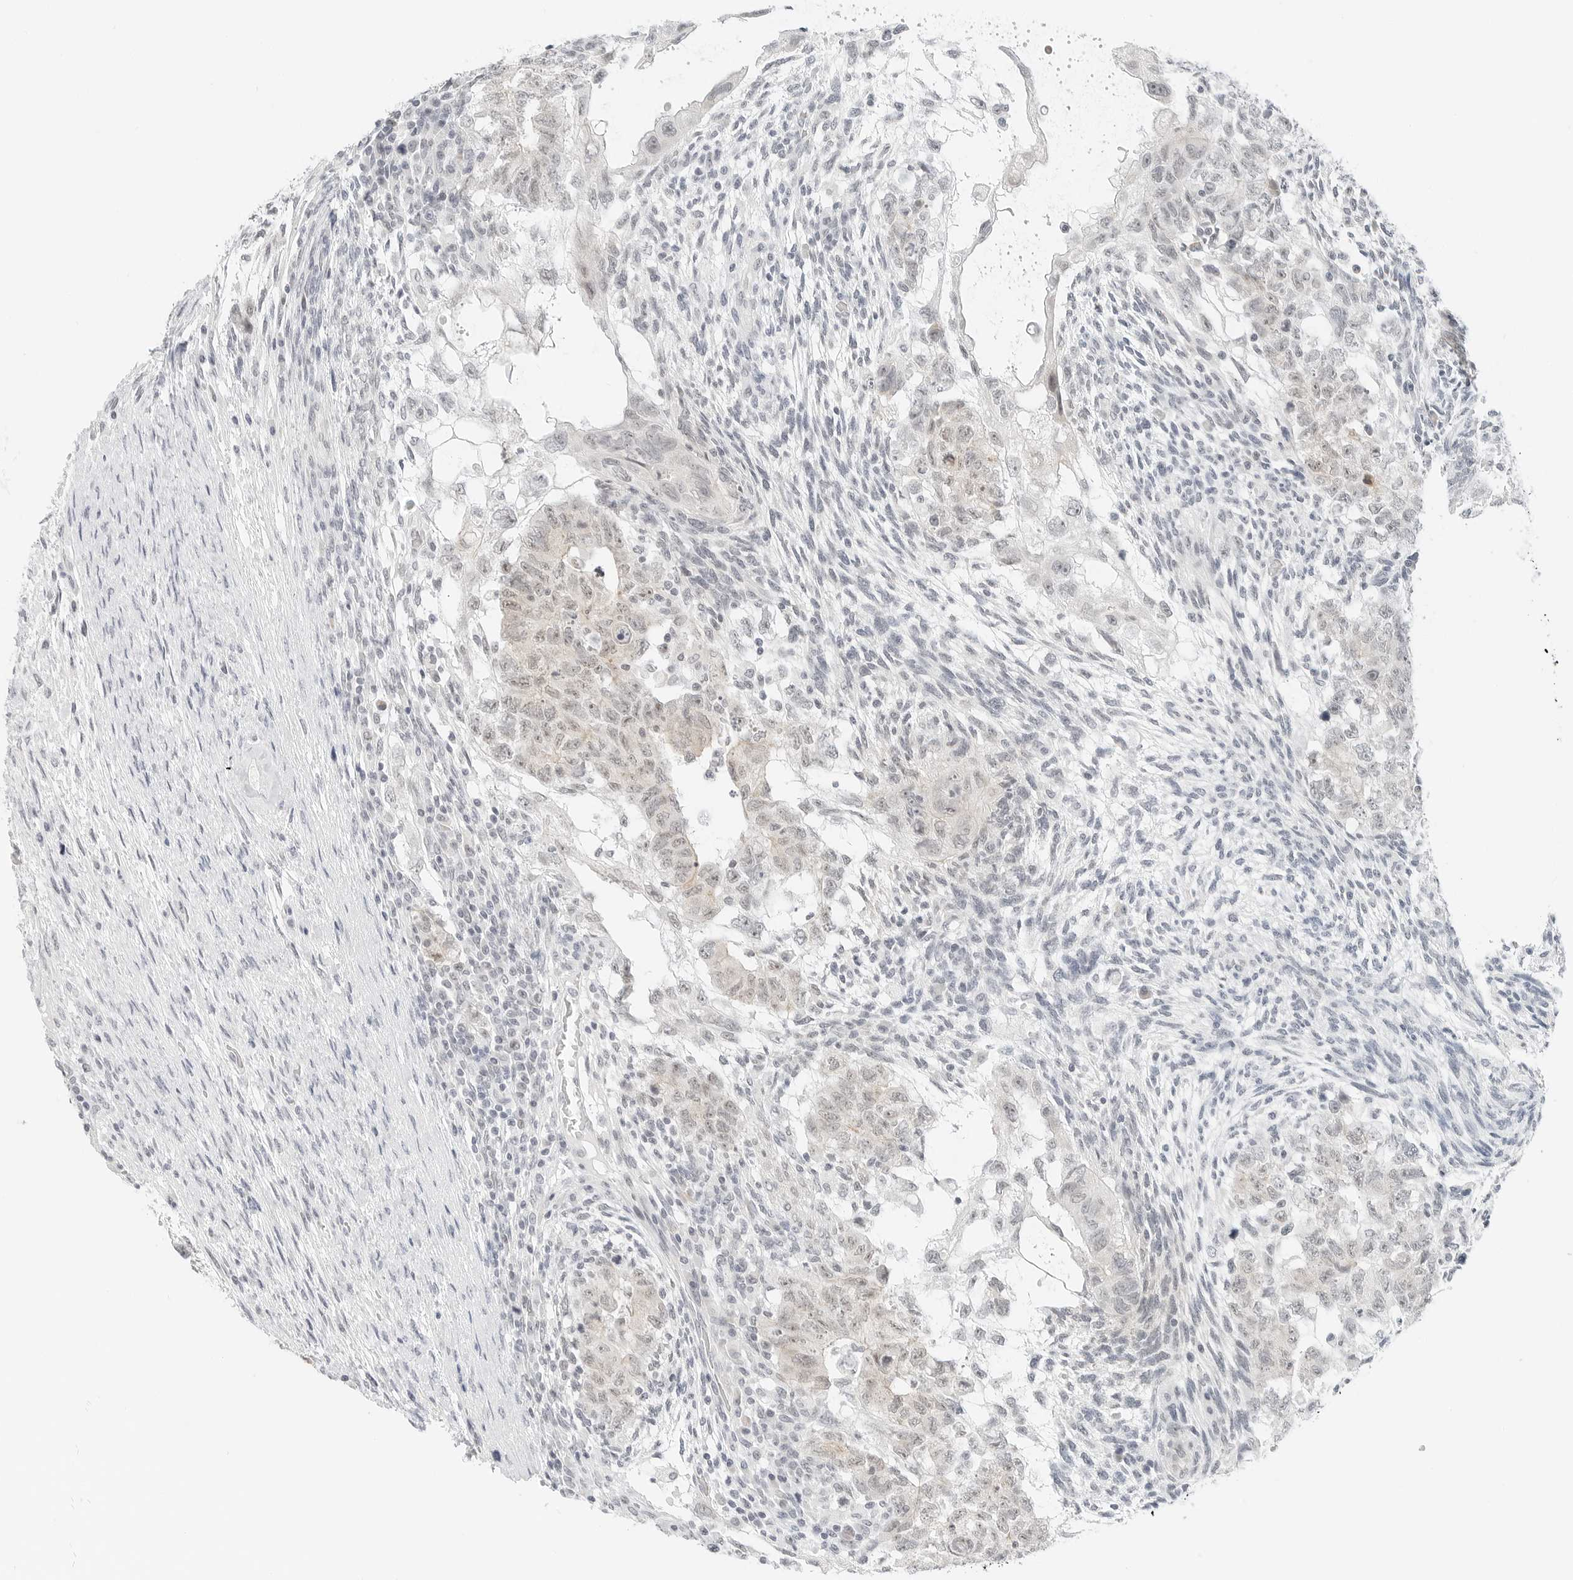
{"staining": {"intensity": "weak", "quantity": "<25%", "location": "nuclear"}, "tissue": "testis cancer", "cell_type": "Tumor cells", "image_type": "cancer", "snomed": [{"axis": "morphology", "description": "Normal tissue, NOS"}, {"axis": "morphology", "description": "Carcinoma, Embryonal, NOS"}, {"axis": "topography", "description": "Testis"}], "caption": "This is an IHC micrograph of human testis cancer. There is no positivity in tumor cells.", "gene": "CCSAP", "patient": {"sex": "male", "age": 36}}